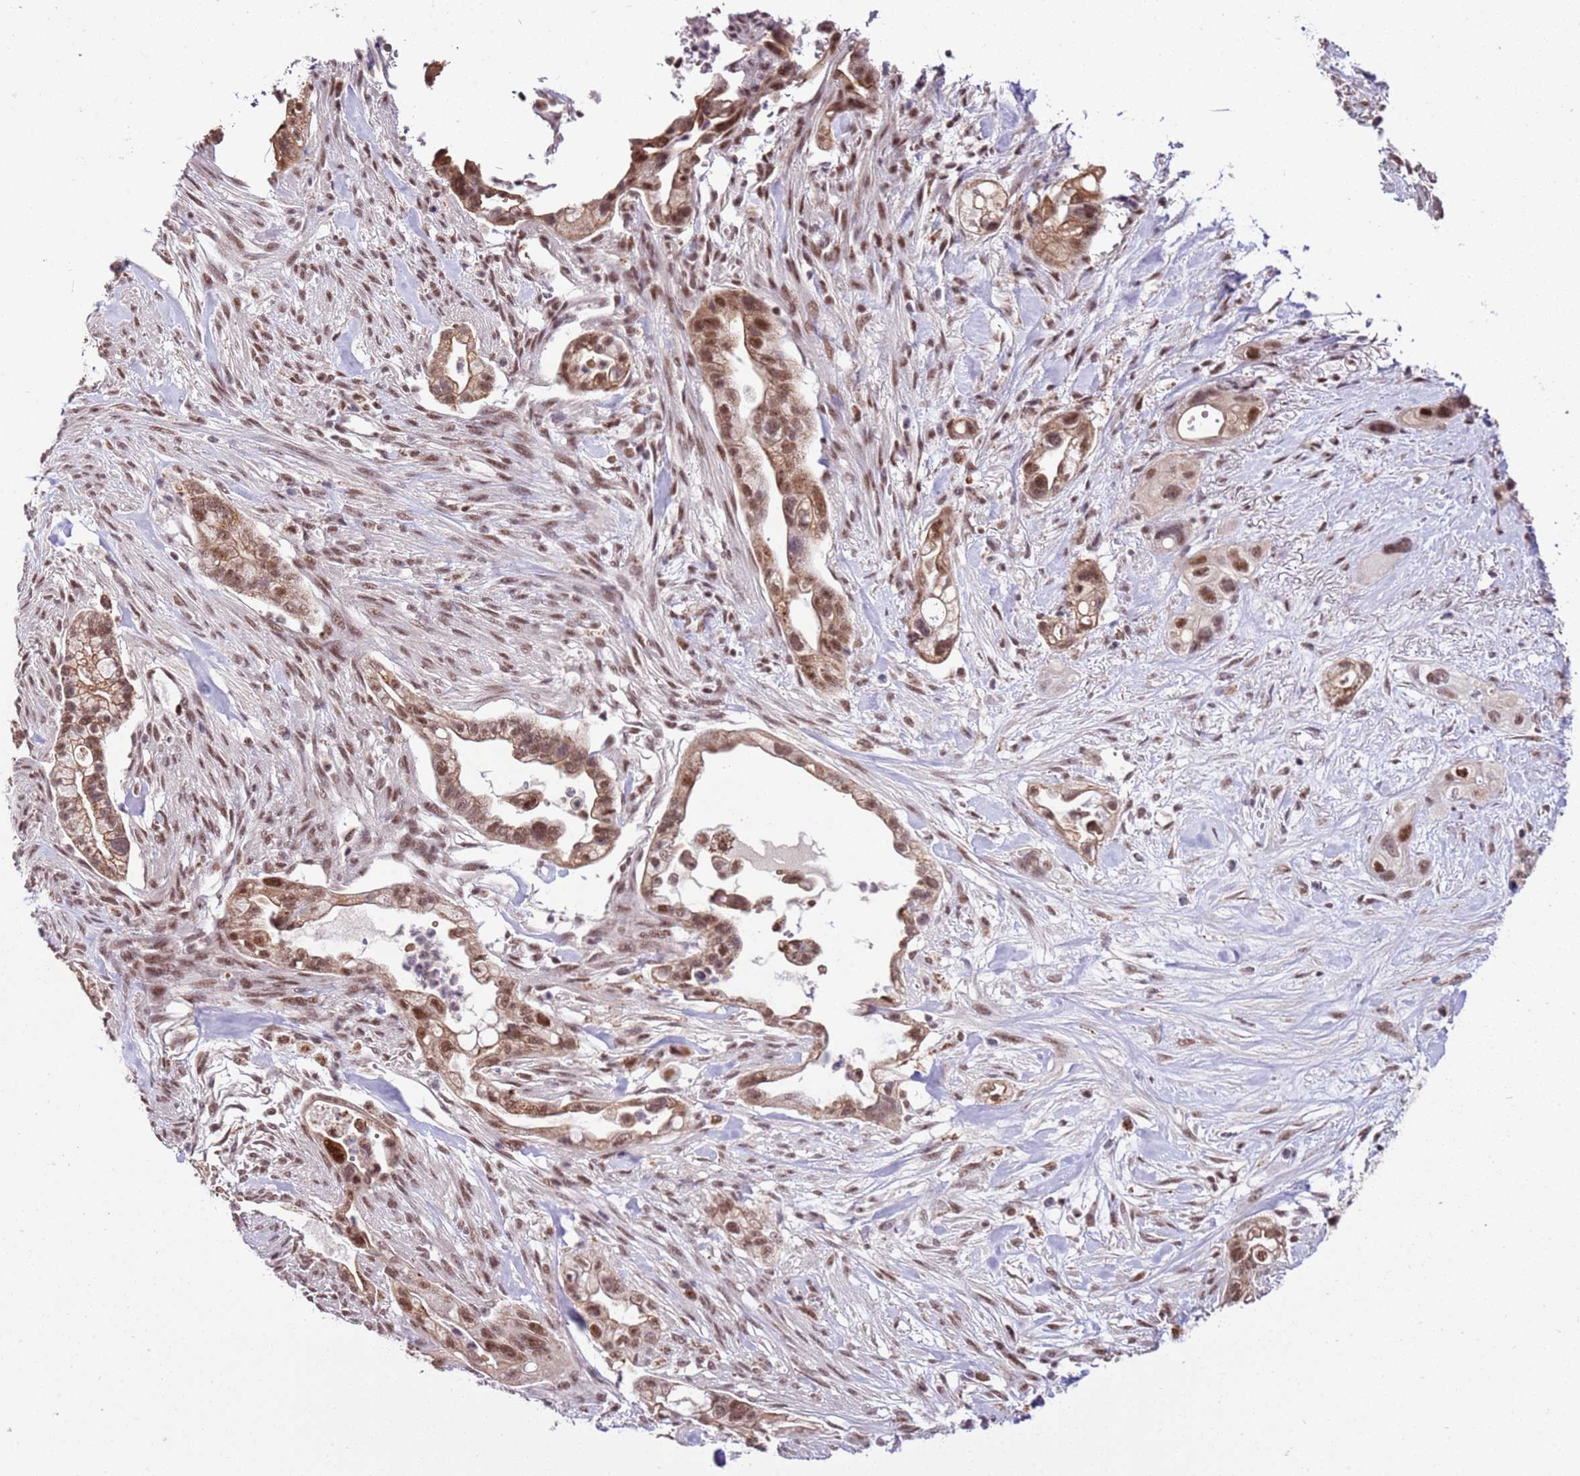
{"staining": {"intensity": "moderate", "quantity": ">75%", "location": "cytoplasmic/membranous,nuclear"}, "tissue": "pancreatic cancer", "cell_type": "Tumor cells", "image_type": "cancer", "snomed": [{"axis": "morphology", "description": "Adenocarcinoma, NOS"}, {"axis": "topography", "description": "Pancreas"}], "caption": "IHC (DAB) staining of pancreatic adenocarcinoma shows moderate cytoplasmic/membranous and nuclear protein positivity in approximately >75% of tumor cells.", "gene": "AKAP8L", "patient": {"sex": "male", "age": 44}}